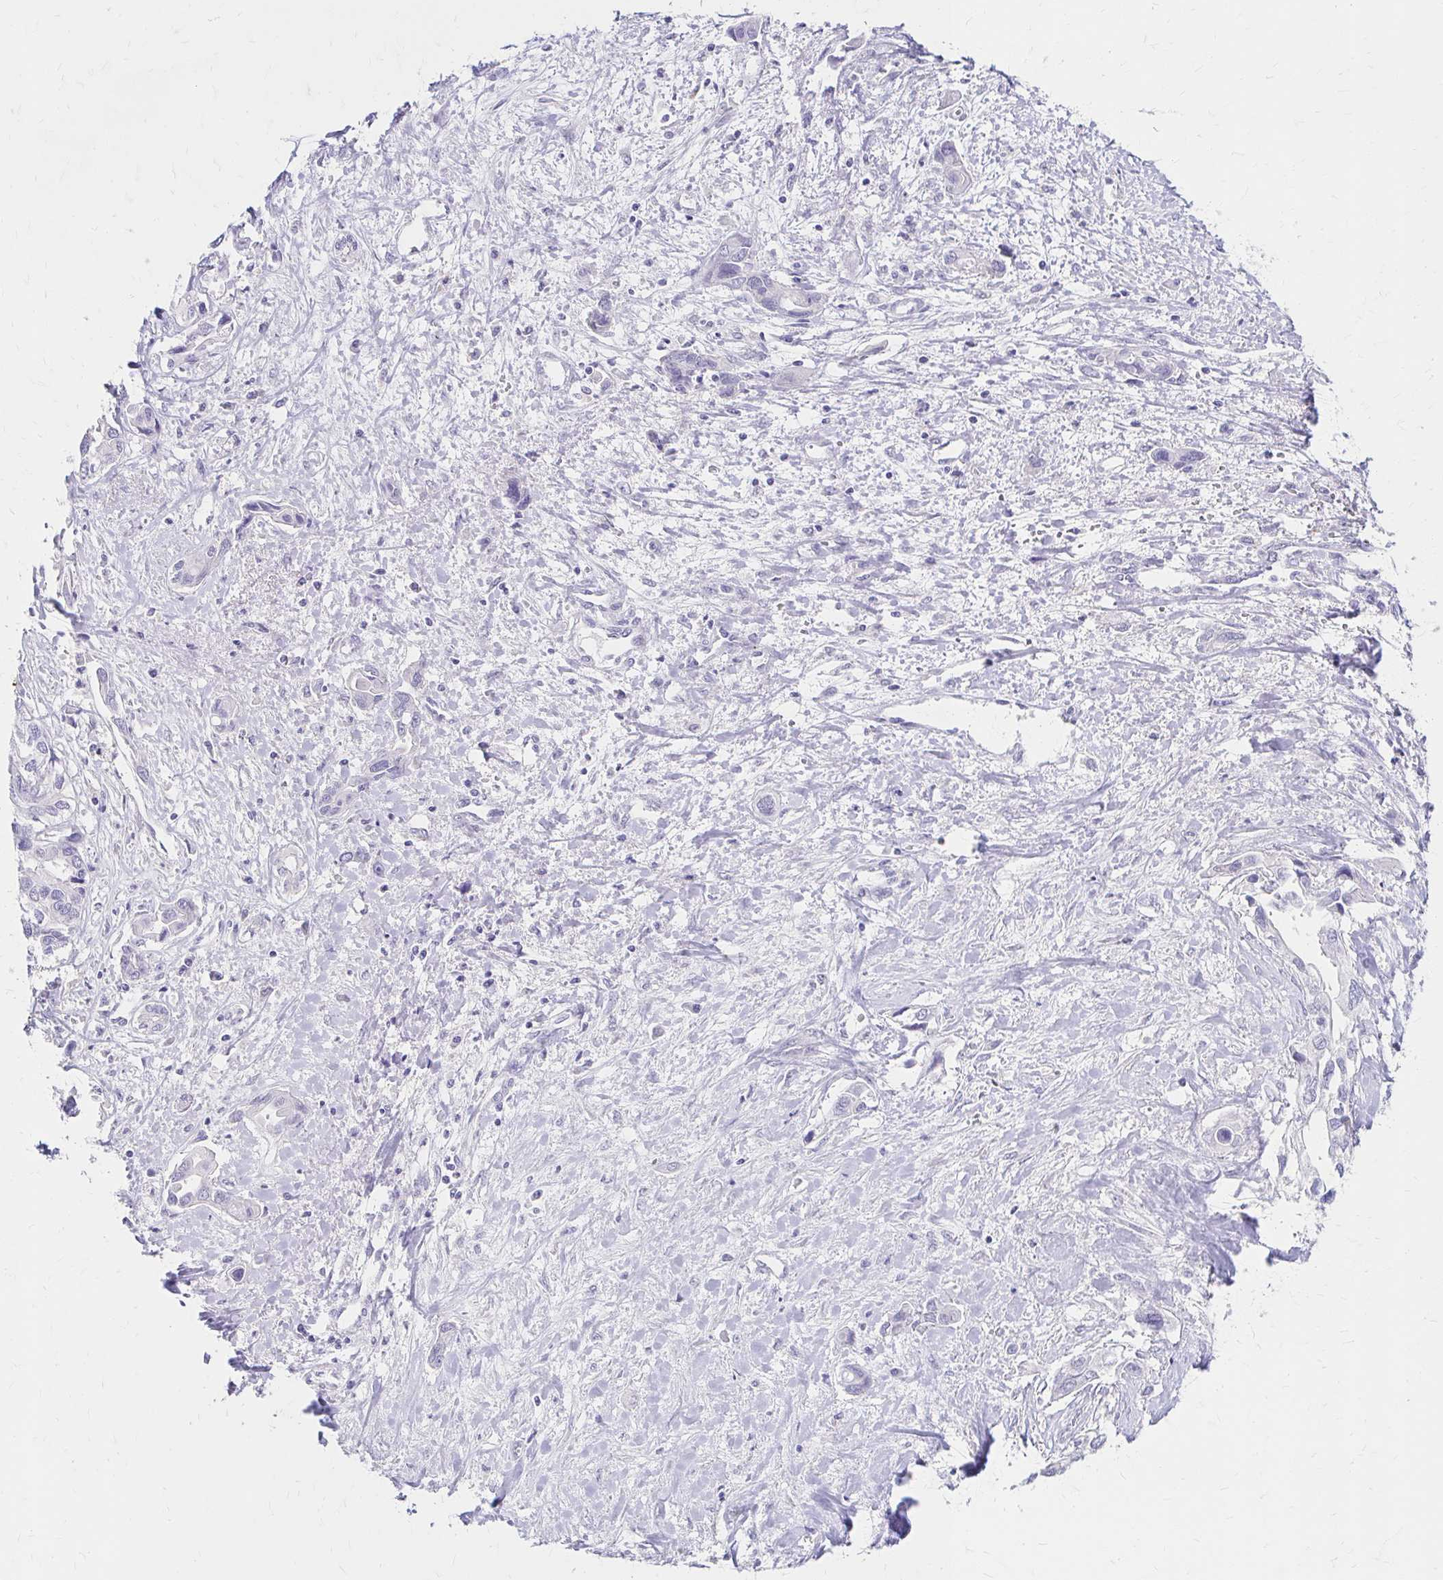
{"staining": {"intensity": "negative", "quantity": "none", "location": "none"}, "tissue": "liver cancer", "cell_type": "Tumor cells", "image_type": "cancer", "snomed": [{"axis": "morphology", "description": "Cholangiocarcinoma"}, {"axis": "topography", "description": "Liver"}], "caption": "Tumor cells show no significant protein positivity in liver cancer. The staining is performed using DAB brown chromogen with nuclei counter-stained in using hematoxylin.", "gene": "AZGP1", "patient": {"sex": "female", "age": 64}}